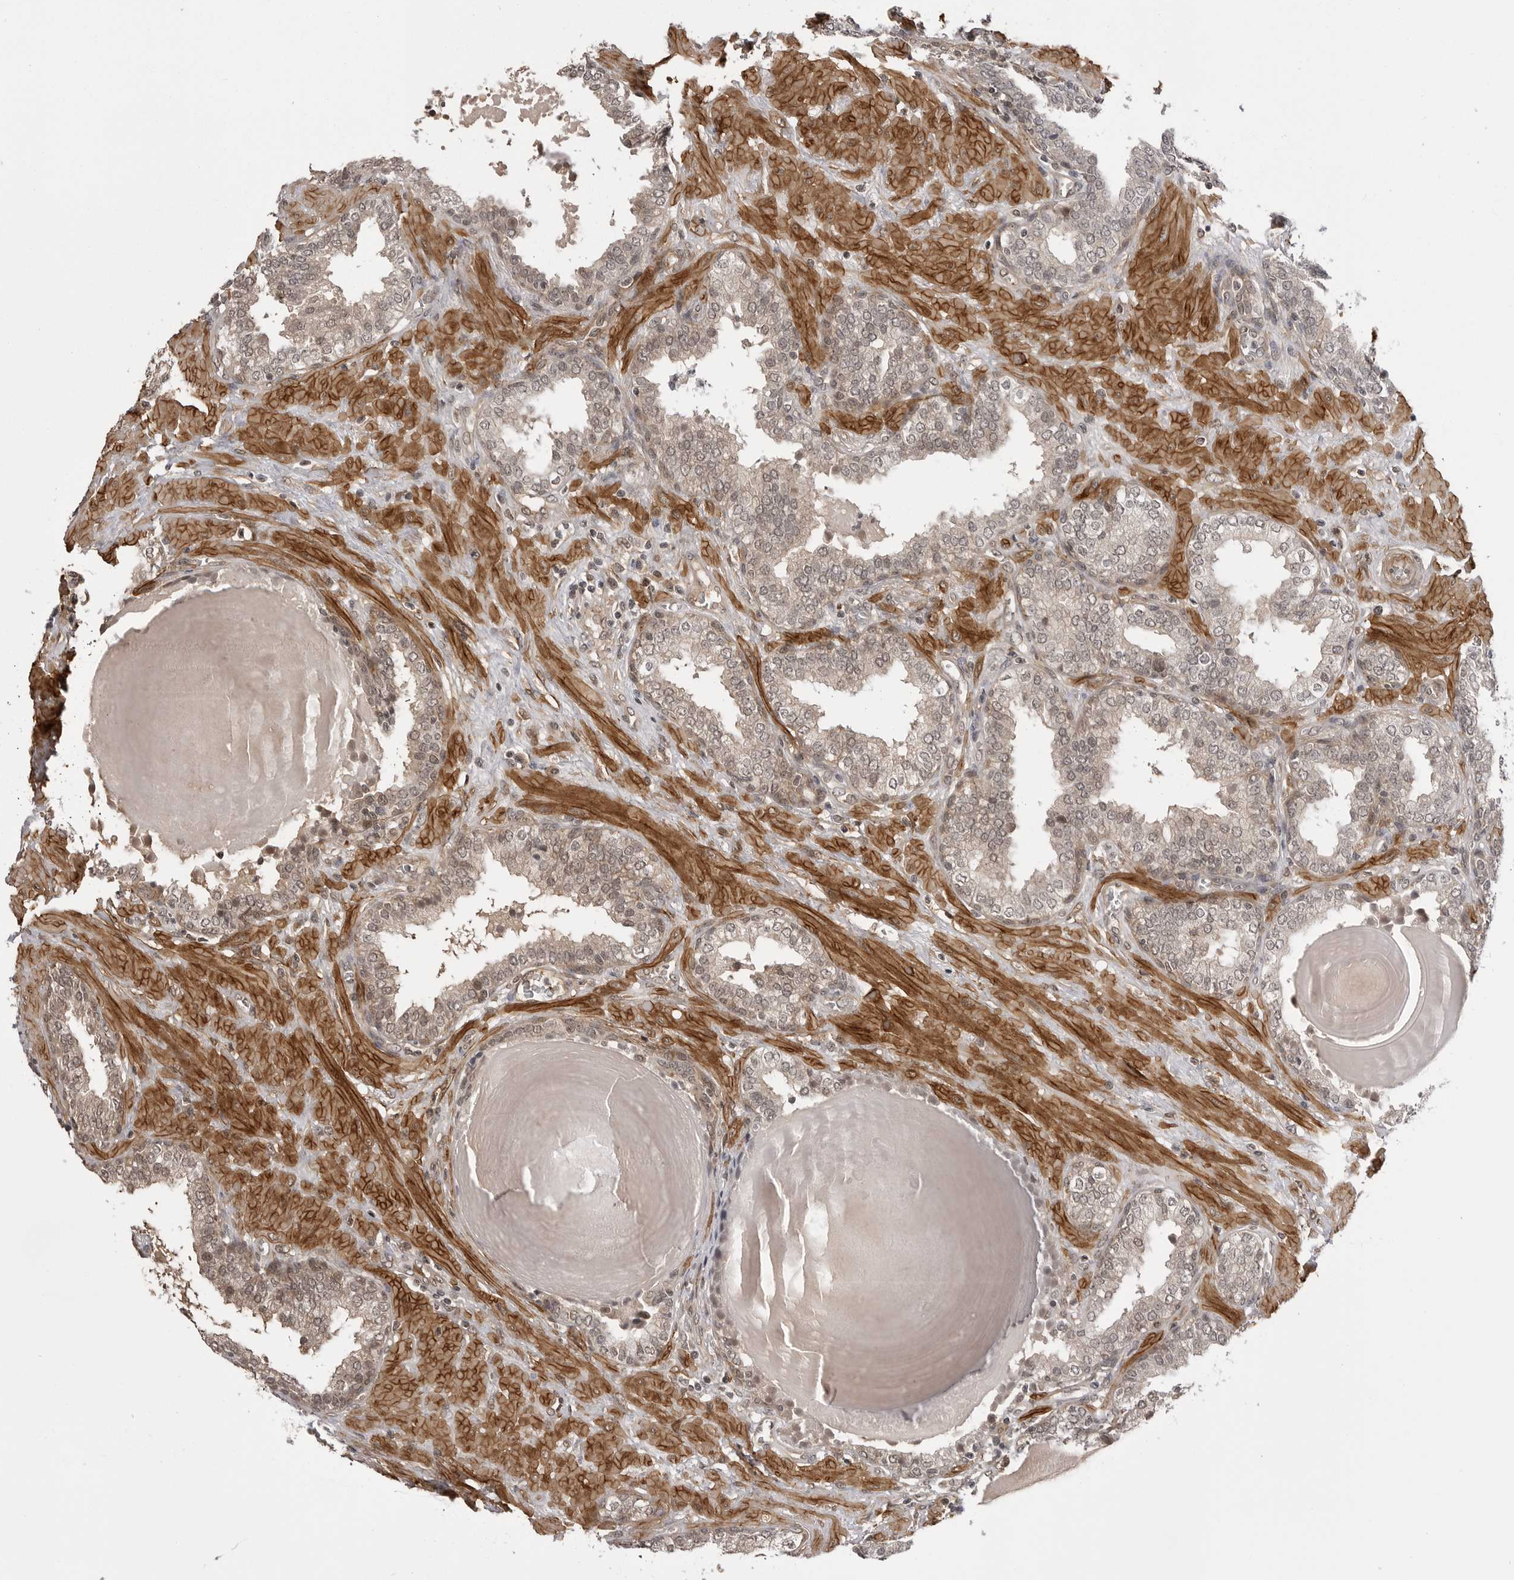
{"staining": {"intensity": "weak", "quantity": "25%-75%", "location": "cytoplasmic/membranous,nuclear"}, "tissue": "prostate", "cell_type": "Glandular cells", "image_type": "normal", "snomed": [{"axis": "morphology", "description": "Normal tissue, NOS"}, {"axis": "topography", "description": "Prostate"}], "caption": "Glandular cells demonstrate weak cytoplasmic/membranous,nuclear expression in approximately 25%-75% of cells in unremarkable prostate. (Brightfield microscopy of DAB IHC at high magnification).", "gene": "SORBS1", "patient": {"sex": "male", "age": 51}}